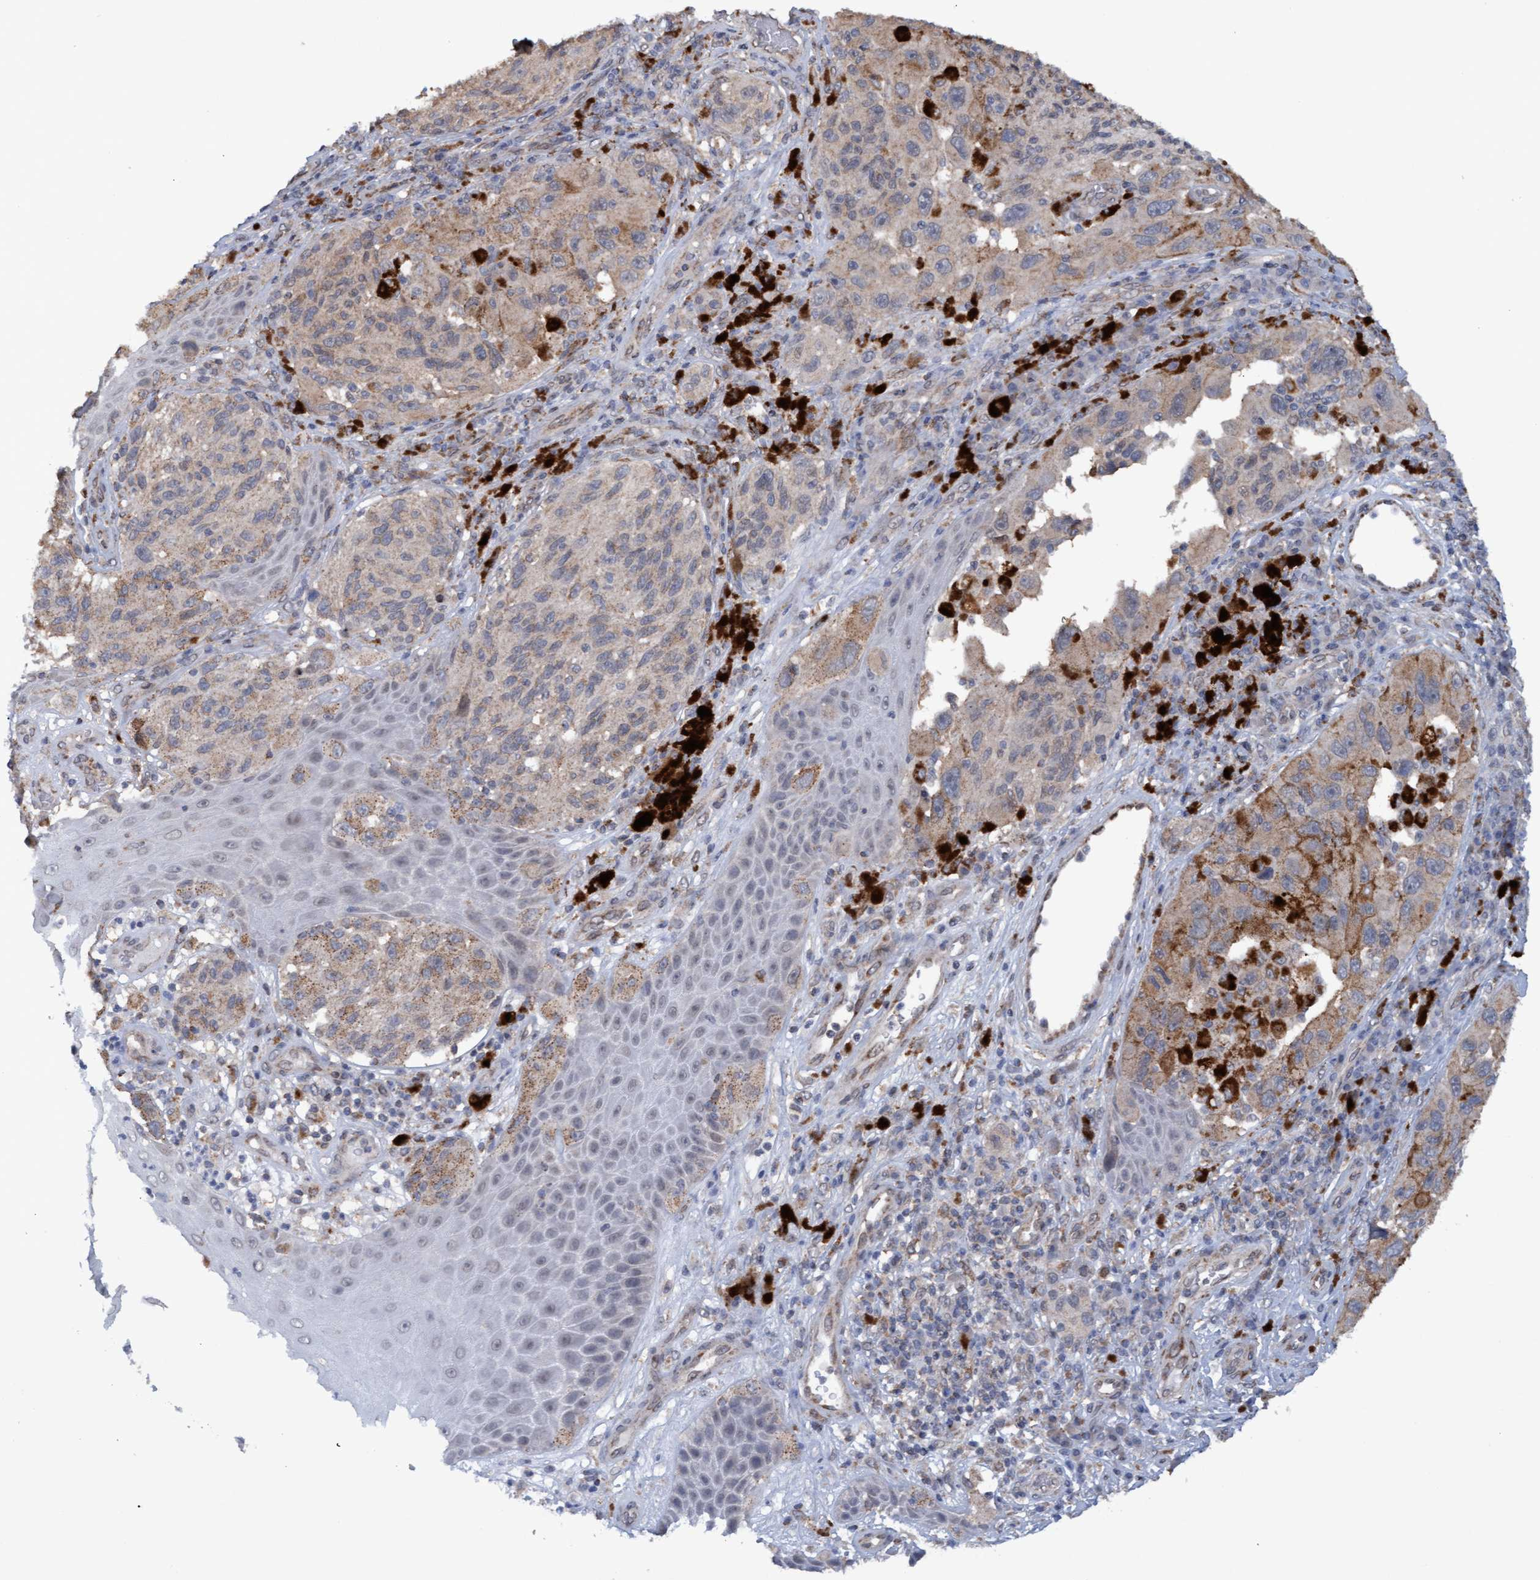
{"staining": {"intensity": "weak", "quantity": "<25%", "location": "cytoplasmic/membranous"}, "tissue": "melanoma", "cell_type": "Tumor cells", "image_type": "cancer", "snomed": [{"axis": "morphology", "description": "Malignant melanoma, NOS"}, {"axis": "topography", "description": "Skin"}], "caption": "This is an immunohistochemistry (IHC) photomicrograph of human melanoma. There is no expression in tumor cells.", "gene": "MGLL", "patient": {"sex": "female", "age": 73}}